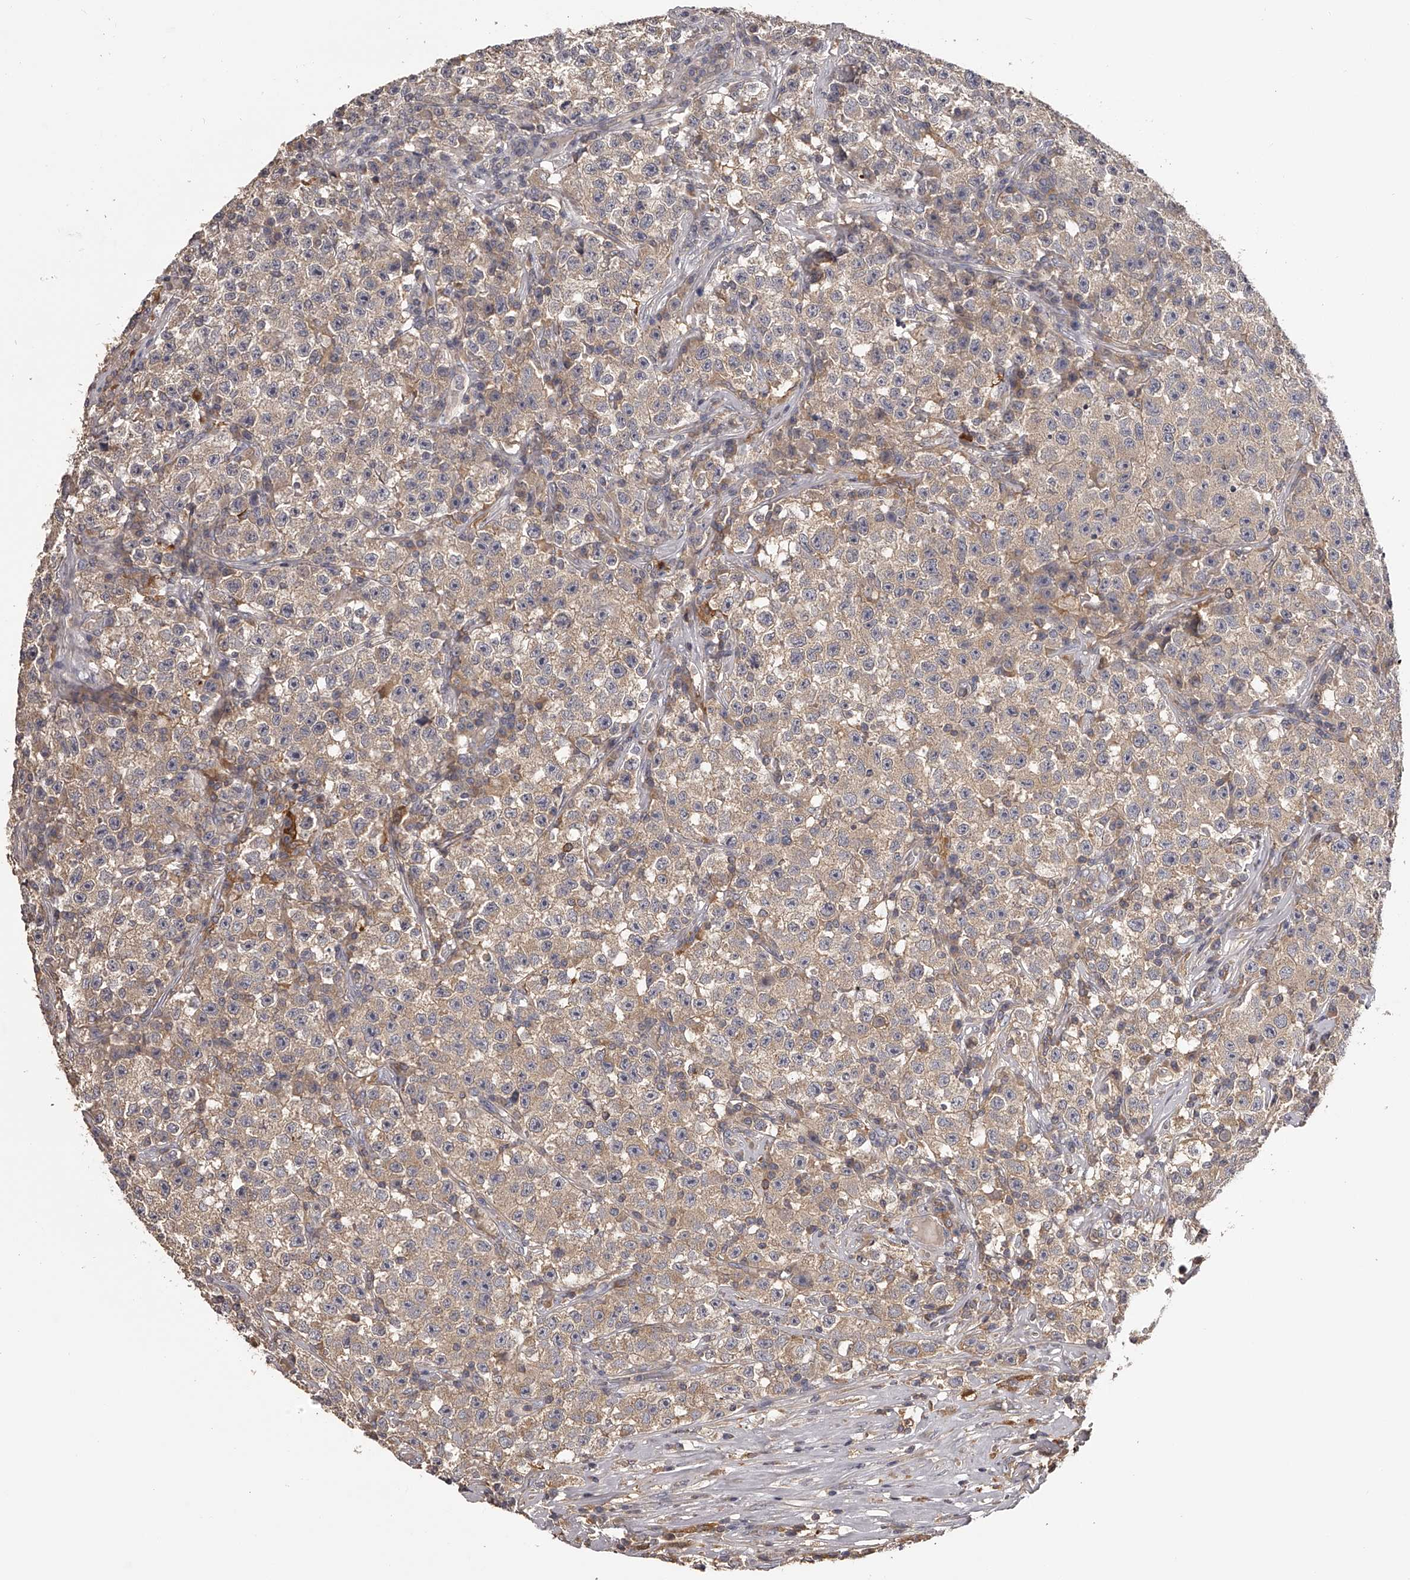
{"staining": {"intensity": "moderate", "quantity": ">75%", "location": "cytoplasmic/membranous"}, "tissue": "testis cancer", "cell_type": "Tumor cells", "image_type": "cancer", "snomed": [{"axis": "morphology", "description": "Seminoma, NOS"}, {"axis": "topography", "description": "Testis"}], "caption": "A brown stain labels moderate cytoplasmic/membranous positivity of a protein in testis cancer (seminoma) tumor cells.", "gene": "TNN", "patient": {"sex": "male", "age": 22}}